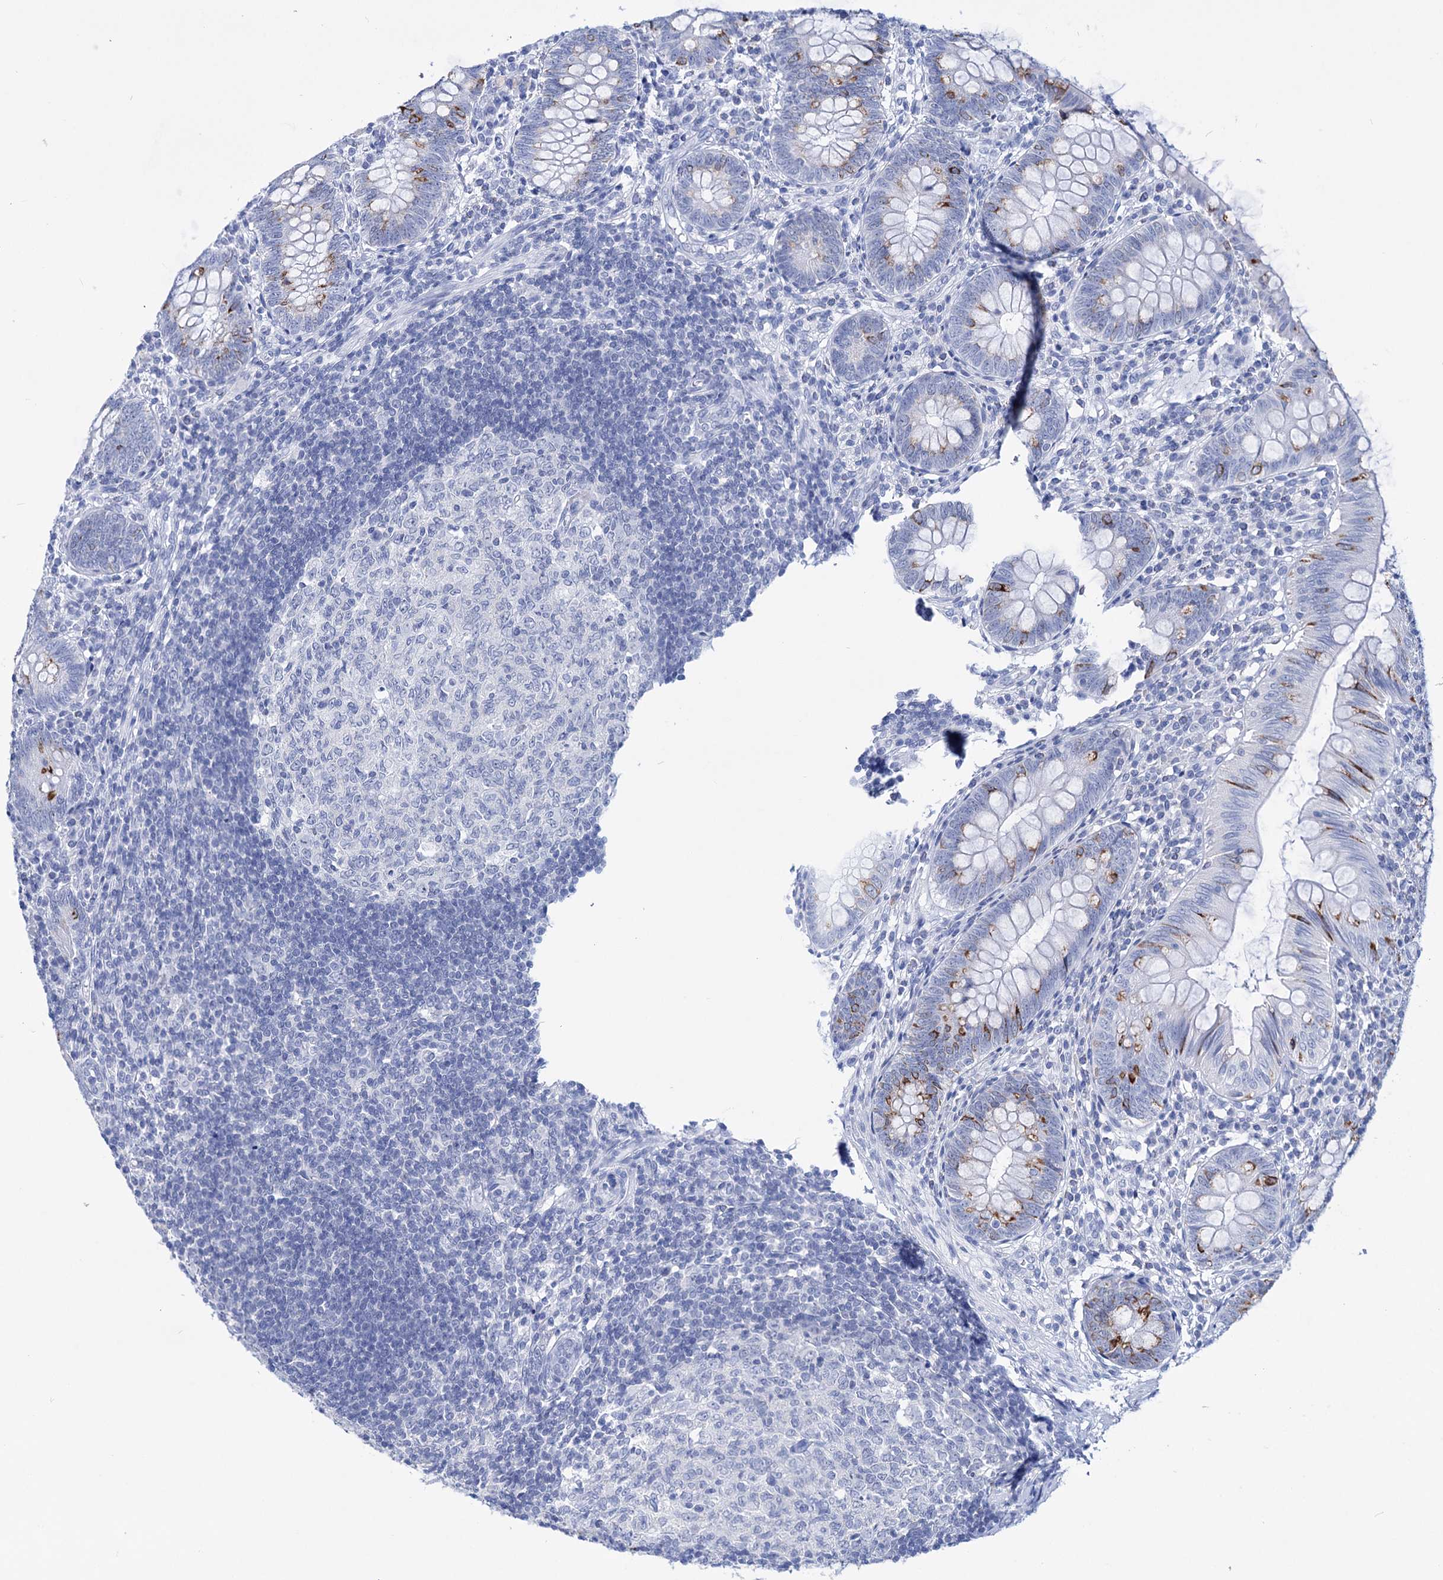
{"staining": {"intensity": "strong", "quantity": "<25%", "location": "cytoplasmic/membranous"}, "tissue": "appendix", "cell_type": "Glandular cells", "image_type": "normal", "snomed": [{"axis": "morphology", "description": "Normal tissue, NOS"}, {"axis": "topography", "description": "Appendix"}], "caption": "Glandular cells exhibit strong cytoplasmic/membranous expression in about <25% of cells in benign appendix.", "gene": "FBXW12", "patient": {"sex": "male", "age": 14}}